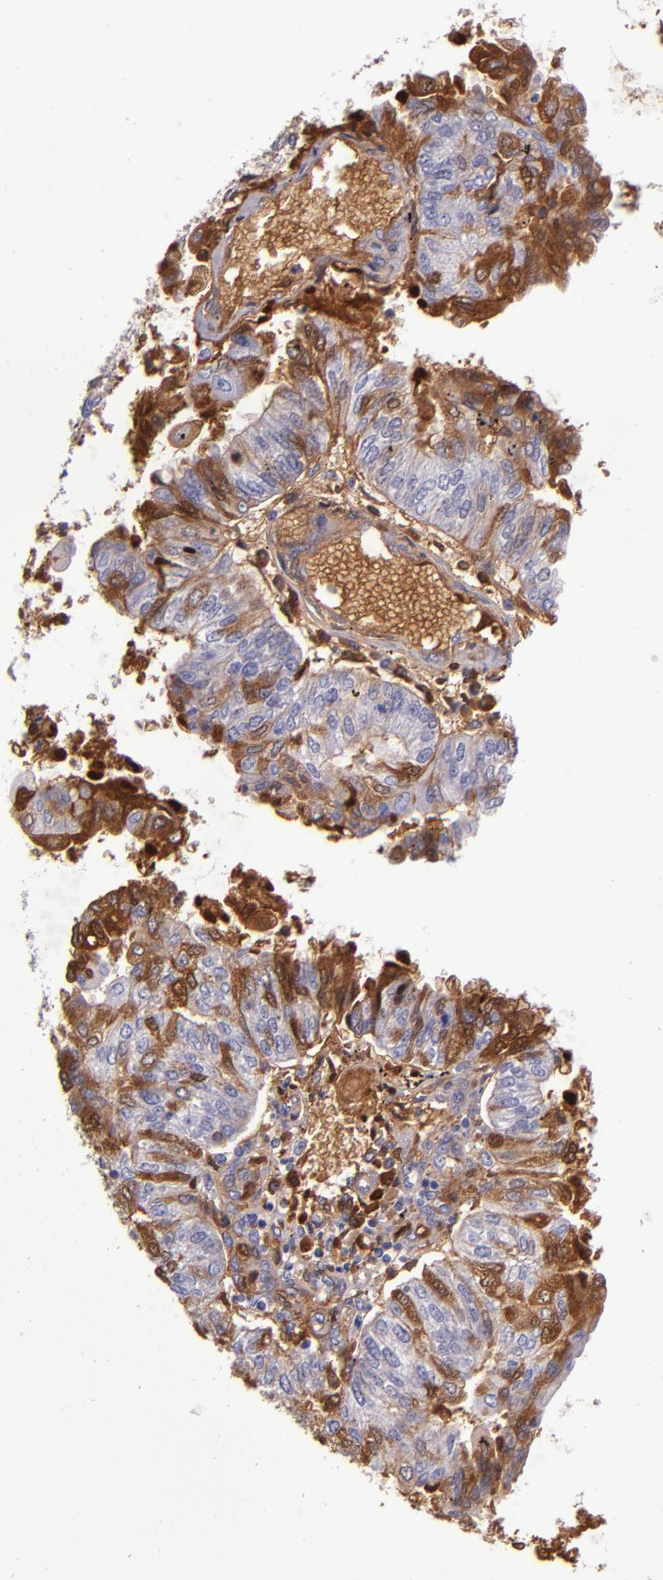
{"staining": {"intensity": "moderate", "quantity": "25%-75%", "location": "cytoplasmic/membranous"}, "tissue": "endometrial cancer", "cell_type": "Tumor cells", "image_type": "cancer", "snomed": [{"axis": "morphology", "description": "Adenocarcinoma, NOS"}, {"axis": "topography", "description": "Endometrium"}], "caption": "Moderate cytoplasmic/membranous staining is appreciated in approximately 25%-75% of tumor cells in adenocarcinoma (endometrial).", "gene": "CLEC3B", "patient": {"sex": "female", "age": 59}}